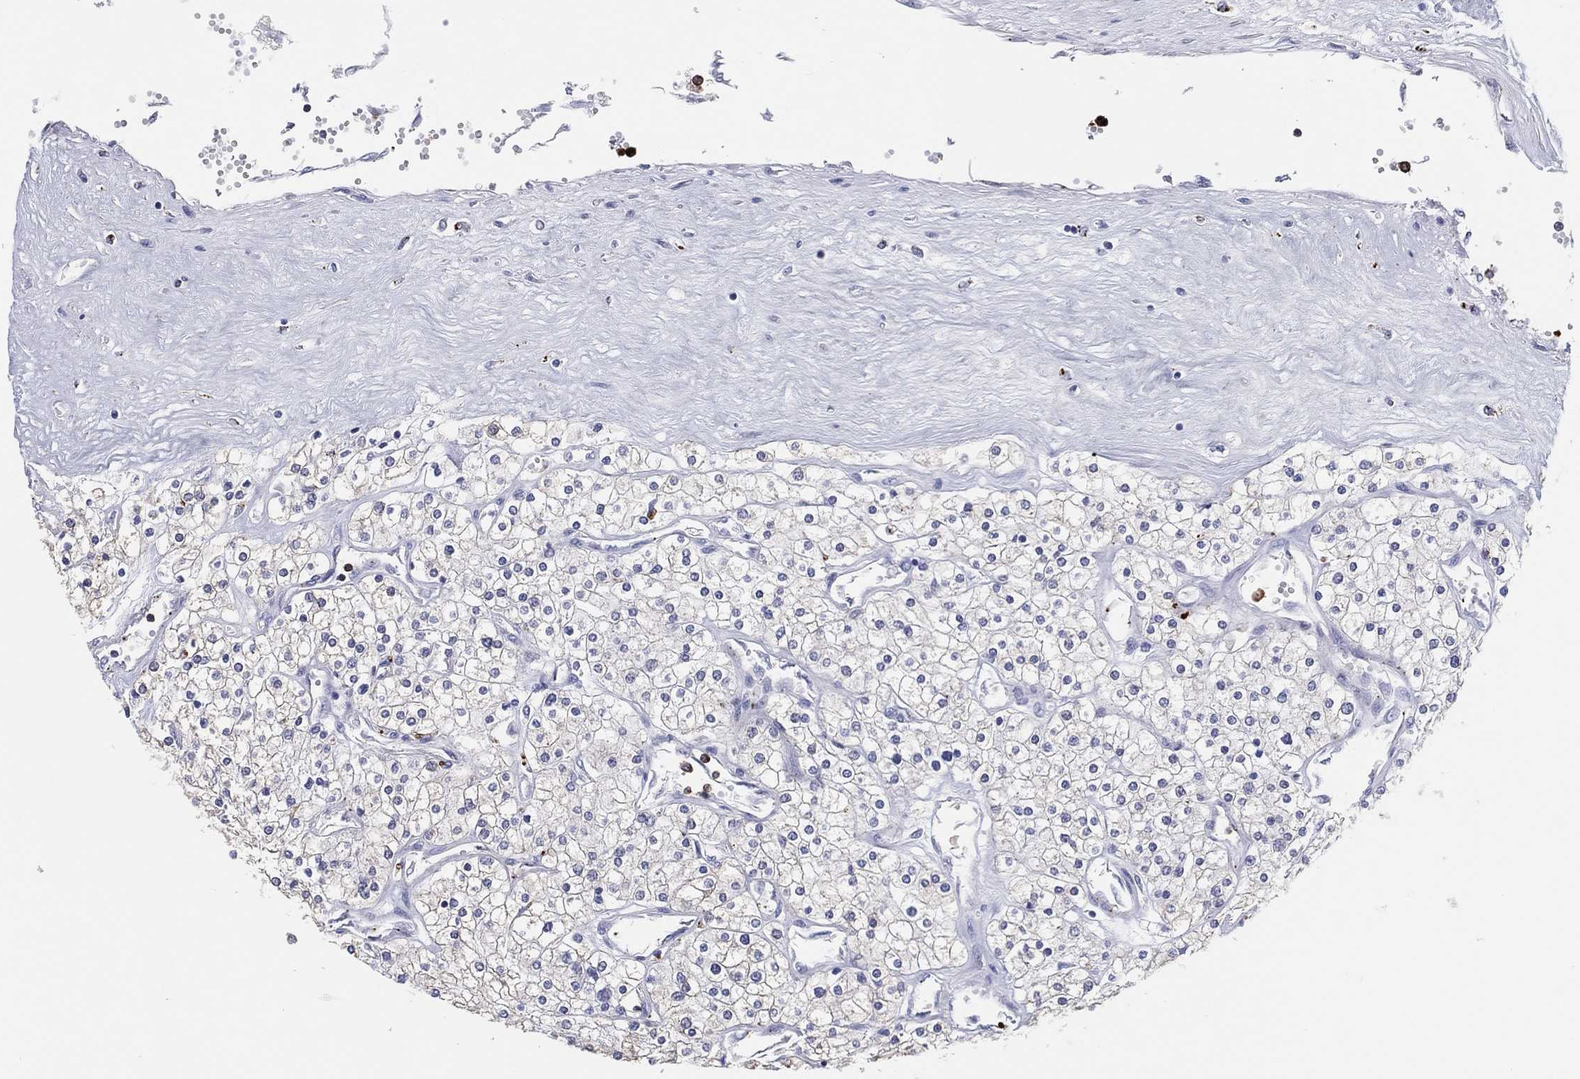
{"staining": {"intensity": "negative", "quantity": "none", "location": "none"}, "tissue": "renal cancer", "cell_type": "Tumor cells", "image_type": "cancer", "snomed": [{"axis": "morphology", "description": "Adenocarcinoma, NOS"}, {"axis": "topography", "description": "Kidney"}], "caption": "Immunohistochemistry (IHC) micrograph of neoplastic tissue: human adenocarcinoma (renal) stained with DAB demonstrates no significant protein expression in tumor cells.", "gene": "PLAC8", "patient": {"sex": "male", "age": 80}}